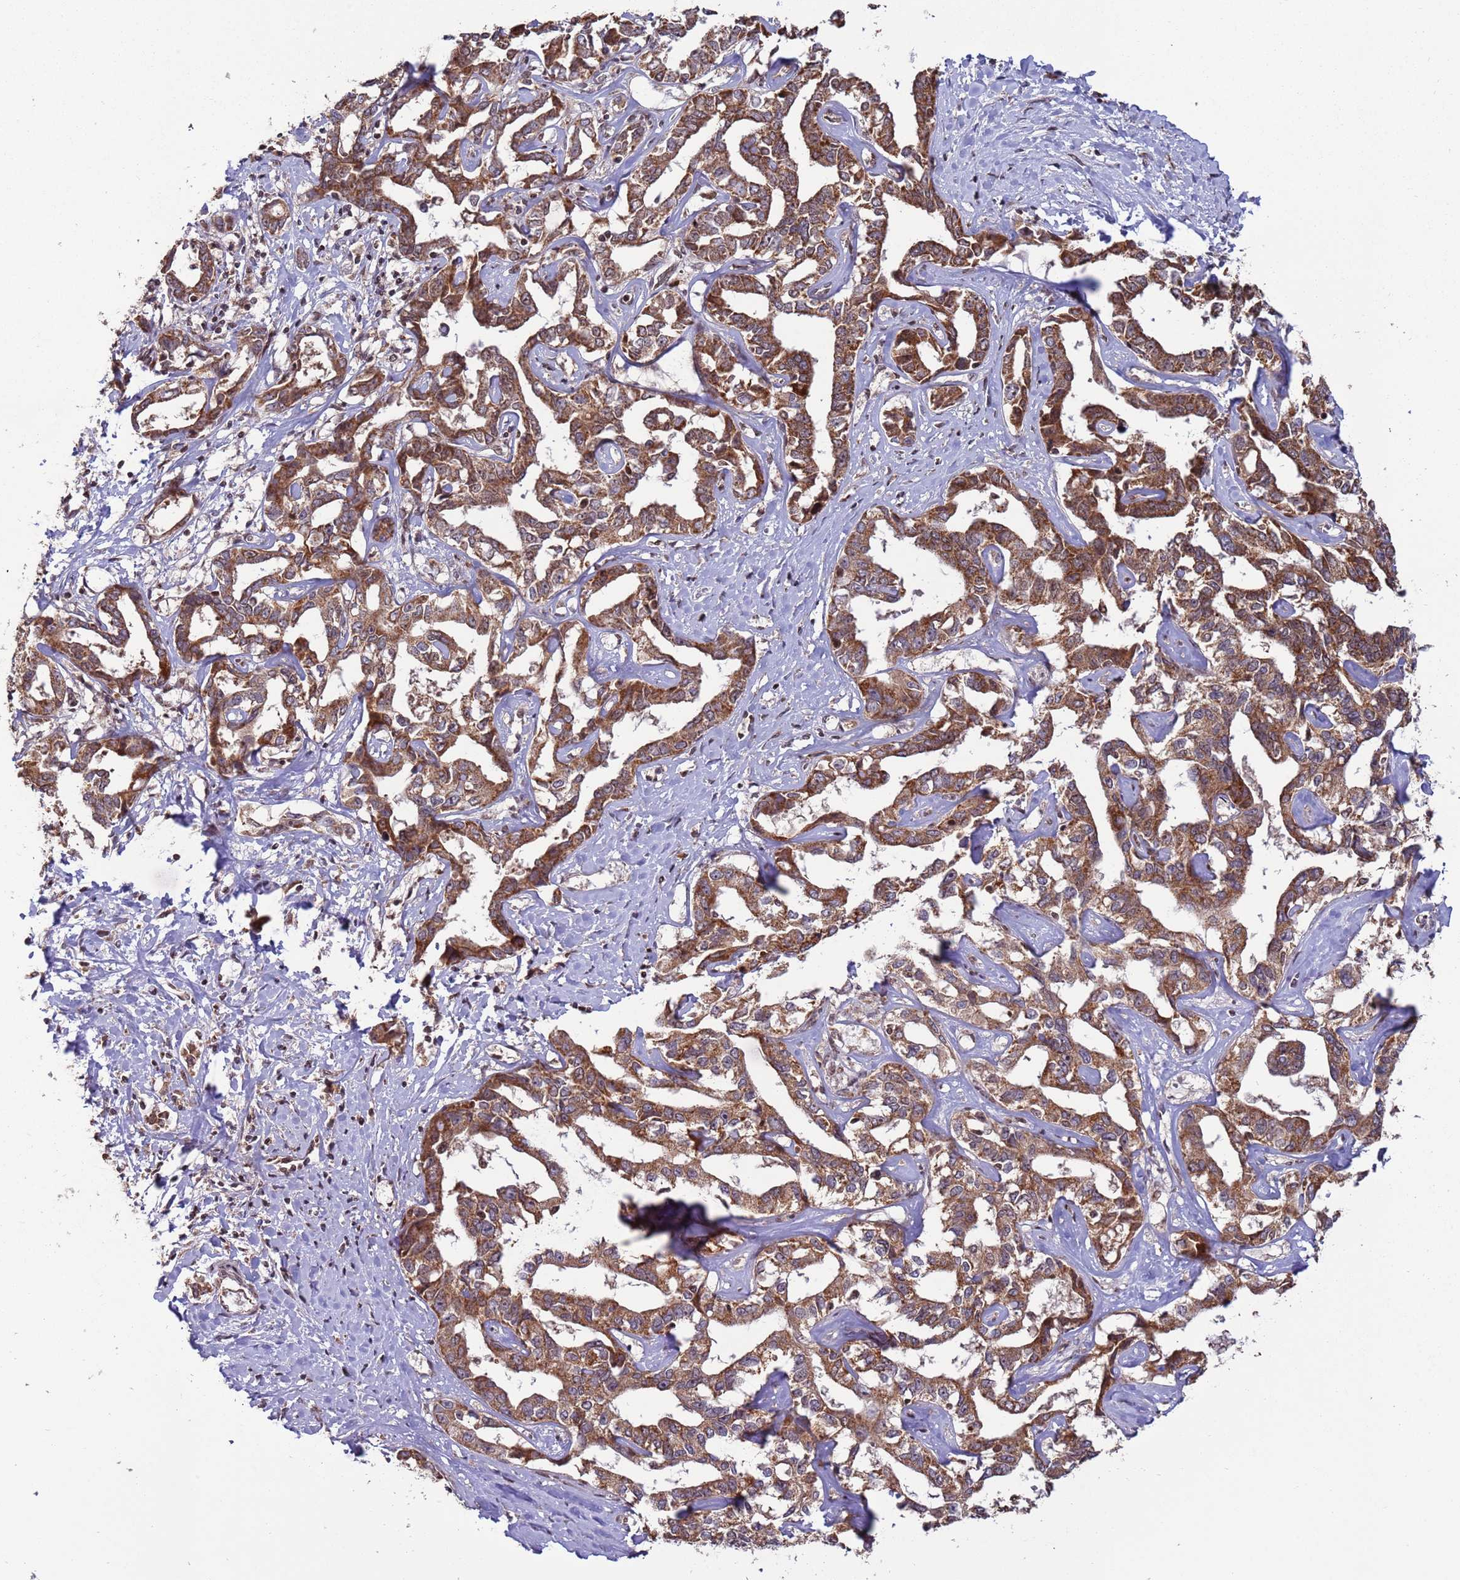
{"staining": {"intensity": "moderate", "quantity": ">75%", "location": "cytoplasmic/membranous"}, "tissue": "liver cancer", "cell_type": "Tumor cells", "image_type": "cancer", "snomed": [{"axis": "morphology", "description": "Cholangiocarcinoma"}, {"axis": "topography", "description": "Liver"}], "caption": "Cholangiocarcinoma (liver) stained with DAB (3,3'-diaminobenzidine) immunohistochemistry reveals medium levels of moderate cytoplasmic/membranous expression in about >75% of tumor cells.", "gene": "RCOR2", "patient": {"sex": "male", "age": 59}}